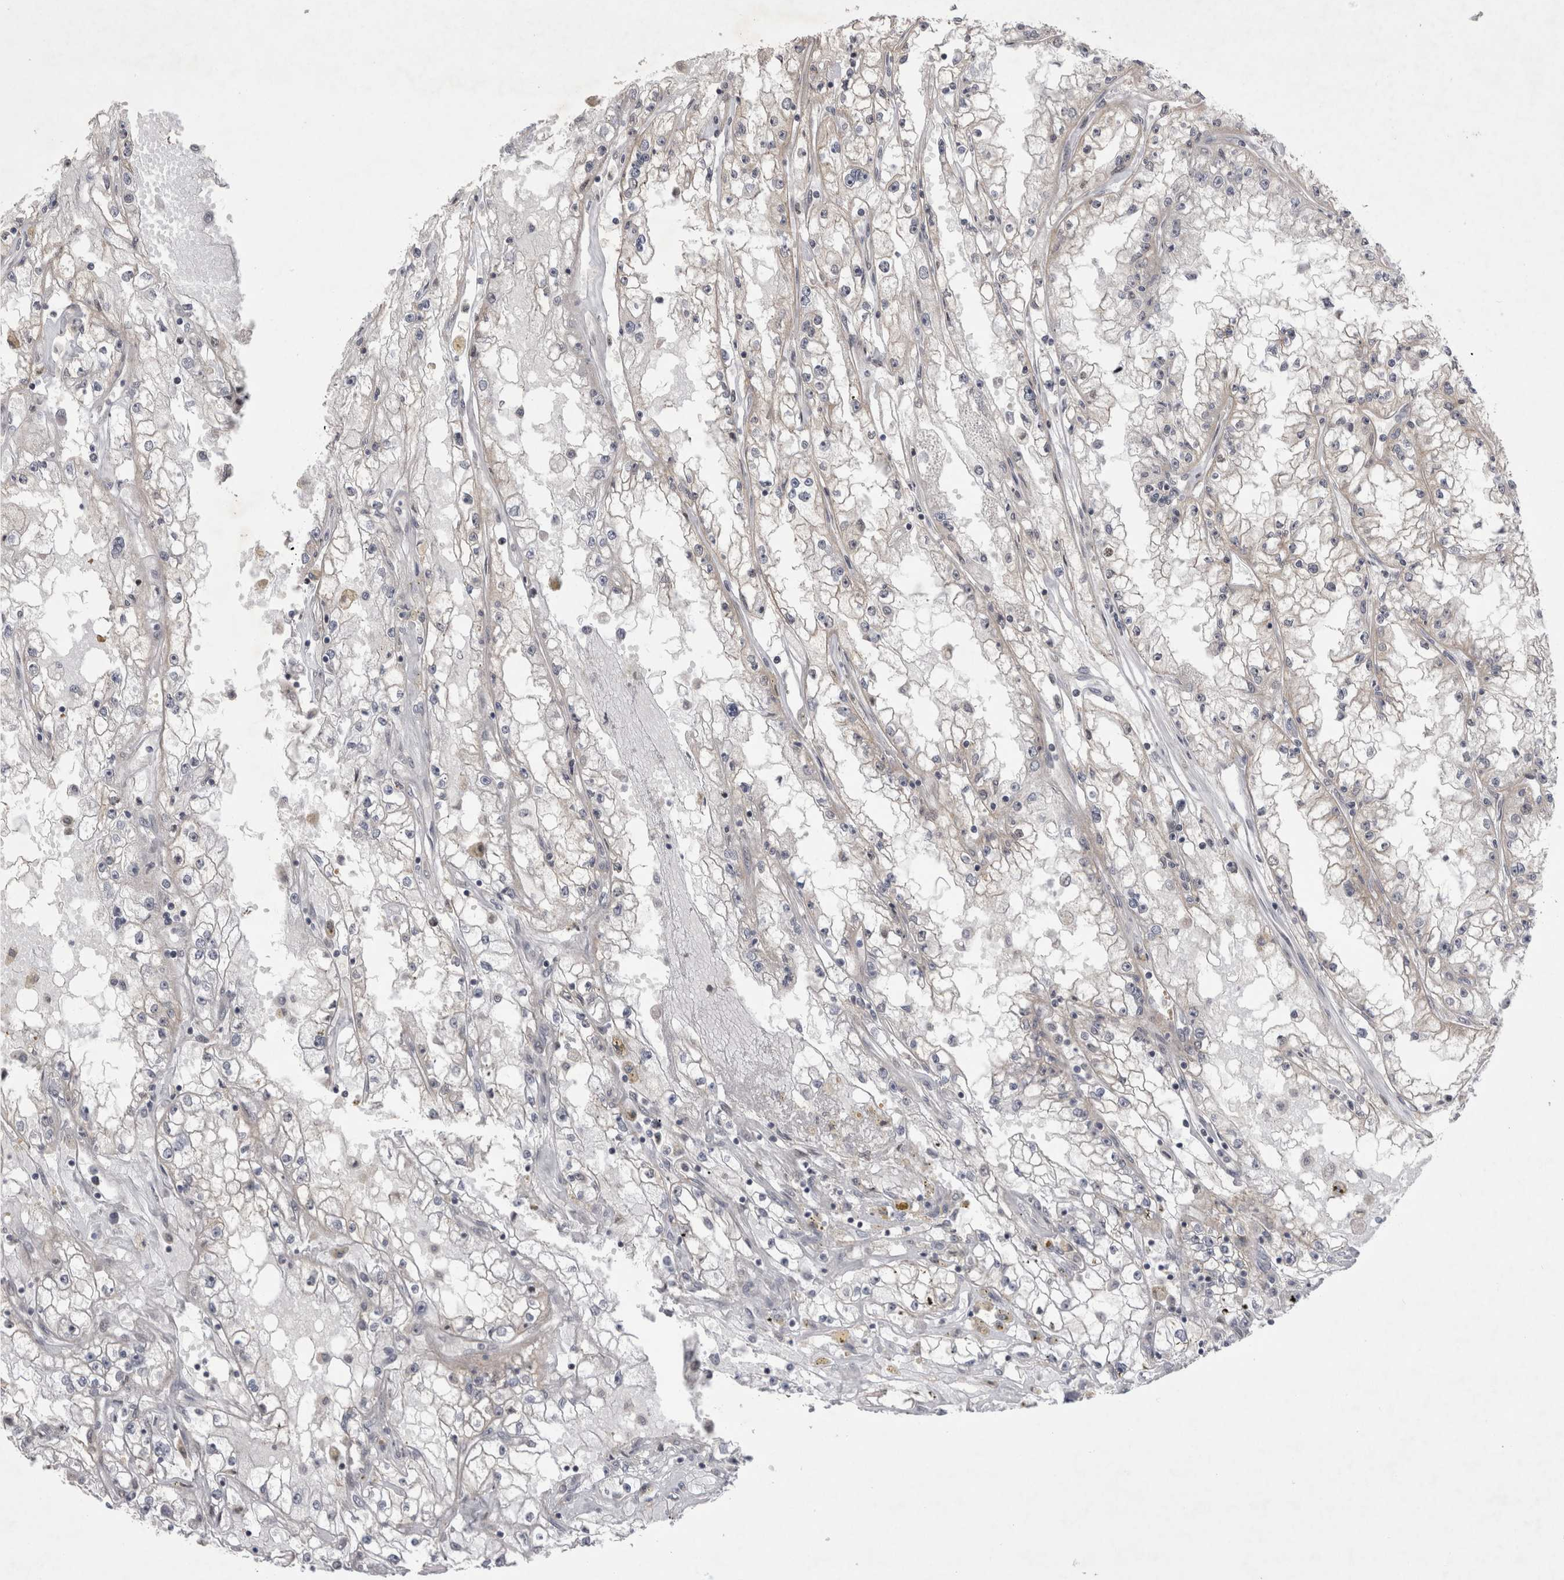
{"staining": {"intensity": "negative", "quantity": "none", "location": "none"}, "tissue": "renal cancer", "cell_type": "Tumor cells", "image_type": "cancer", "snomed": [{"axis": "morphology", "description": "Adenocarcinoma, NOS"}, {"axis": "topography", "description": "Kidney"}], "caption": "Tumor cells are negative for protein expression in human renal cancer (adenocarcinoma).", "gene": "NENF", "patient": {"sex": "male", "age": 56}}